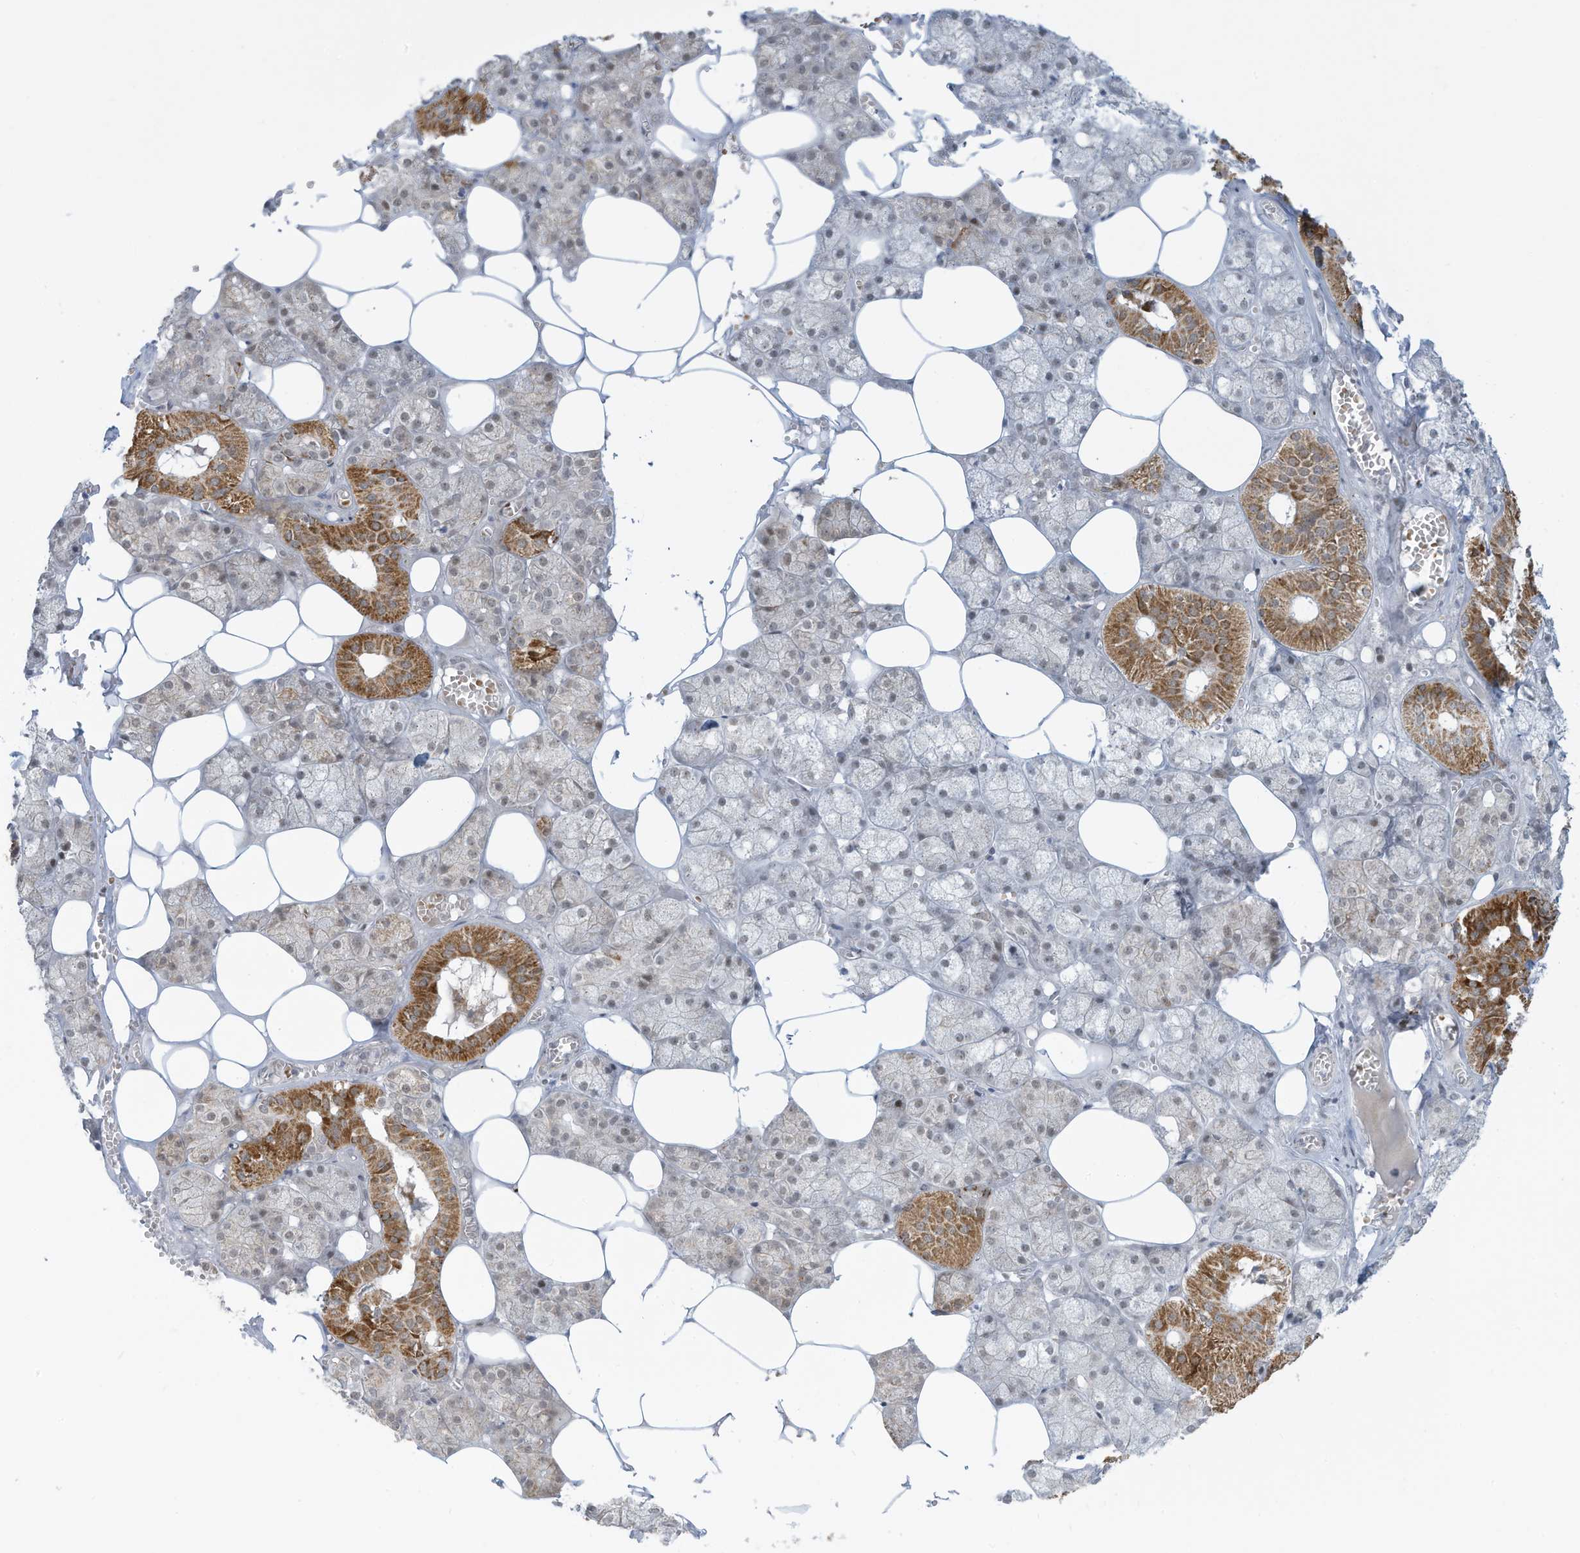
{"staining": {"intensity": "moderate", "quantity": ">75%", "location": "nuclear"}, "tissue": "salivary gland", "cell_type": "Glandular cells", "image_type": "normal", "snomed": [{"axis": "morphology", "description": "Normal tissue, NOS"}, {"axis": "topography", "description": "Salivary gland"}], "caption": "A high-resolution micrograph shows immunohistochemistry staining of unremarkable salivary gland, which exhibits moderate nuclear positivity in approximately >75% of glandular cells.", "gene": "ECT2L", "patient": {"sex": "male", "age": 62}}